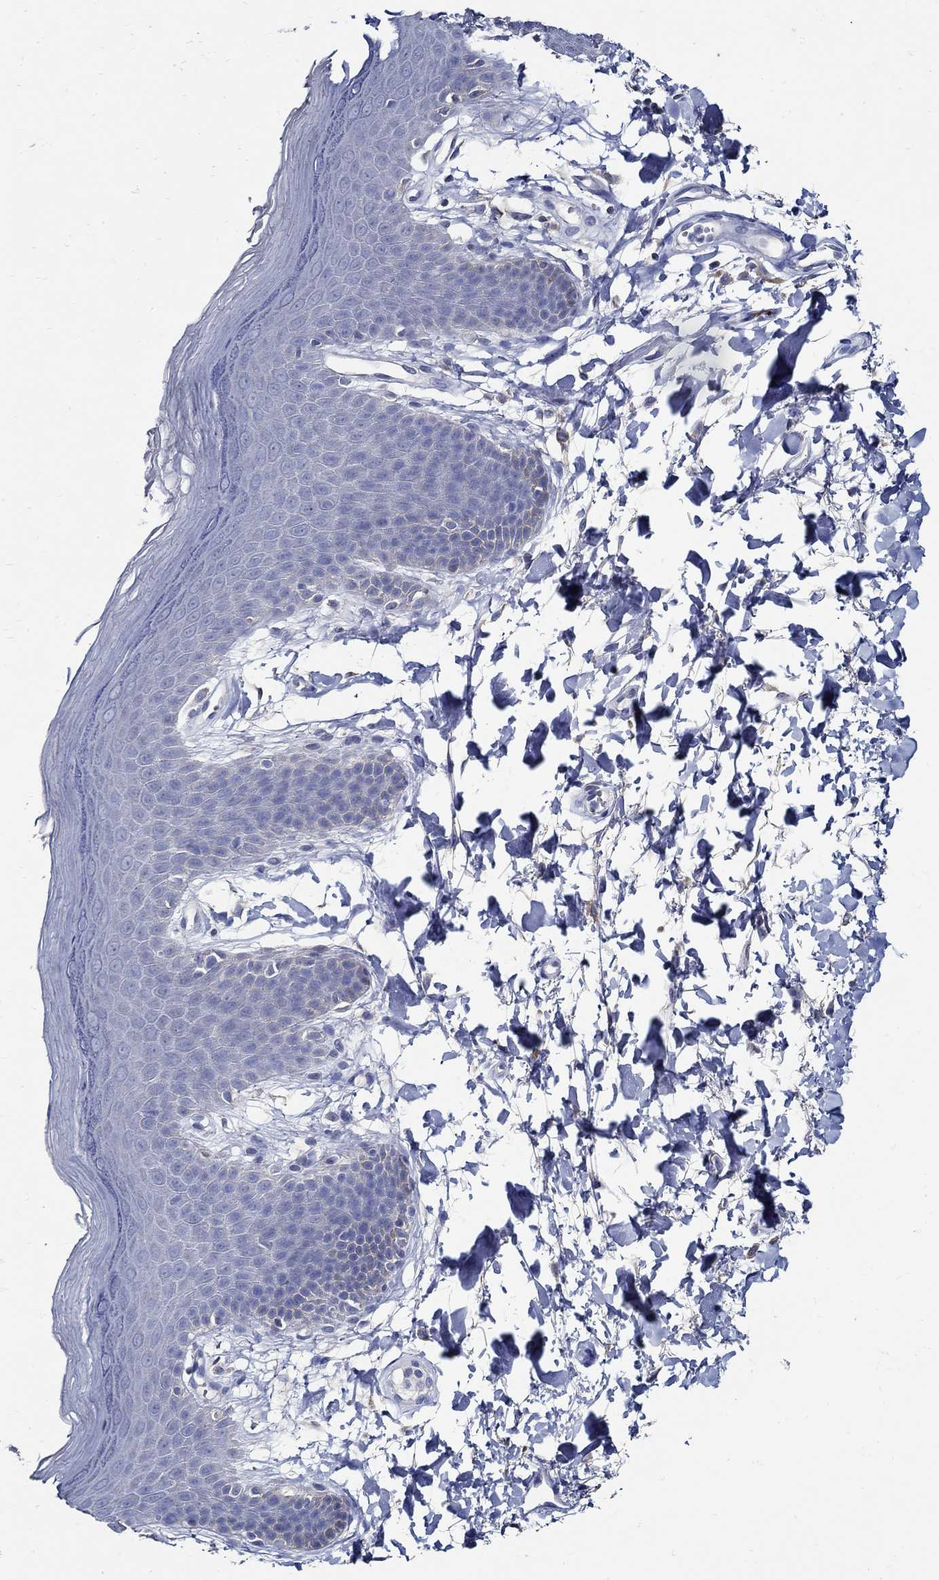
{"staining": {"intensity": "negative", "quantity": "none", "location": "none"}, "tissue": "skin", "cell_type": "Epidermal cells", "image_type": "normal", "snomed": [{"axis": "morphology", "description": "Normal tissue, NOS"}, {"axis": "topography", "description": "Anal"}], "caption": "Epidermal cells are negative for brown protein staining in unremarkable skin. The staining was performed using DAB to visualize the protein expression in brown, while the nuclei were stained in blue with hematoxylin (Magnification: 20x).", "gene": "PRX", "patient": {"sex": "male", "age": 53}}